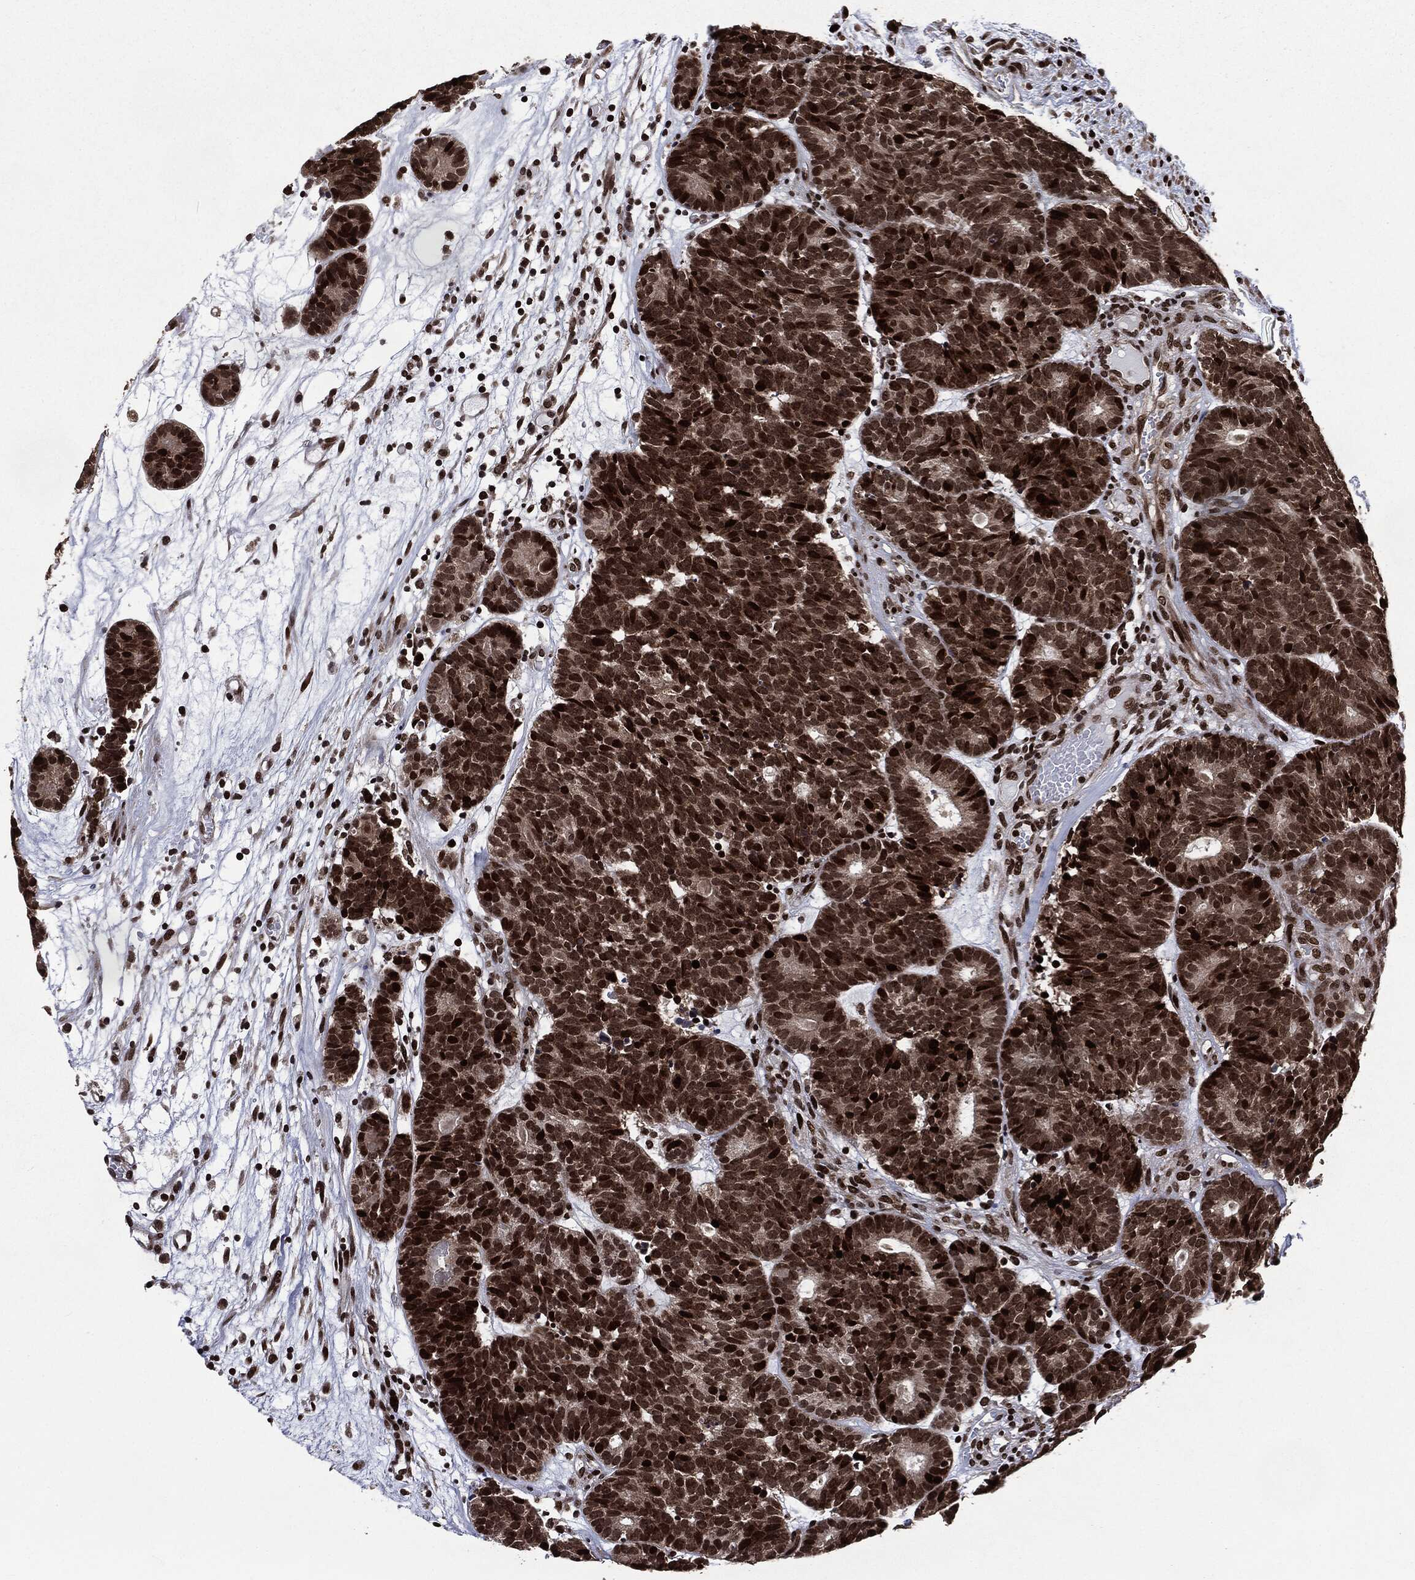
{"staining": {"intensity": "strong", "quantity": ">75%", "location": "nuclear"}, "tissue": "head and neck cancer", "cell_type": "Tumor cells", "image_type": "cancer", "snomed": [{"axis": "morphology", "description": "Adenocarcinoma, NOS"}, {"axis": "topography", "description": "Head-Neck"}], "caption": "IHC of human head and neck cancer (adenocarcinoma) exhibits high levels of strong nuclear expression in approximately >75% of tumor cells.", "gene": "DVL2", "patient": {"sex": "female", "age": 81}}